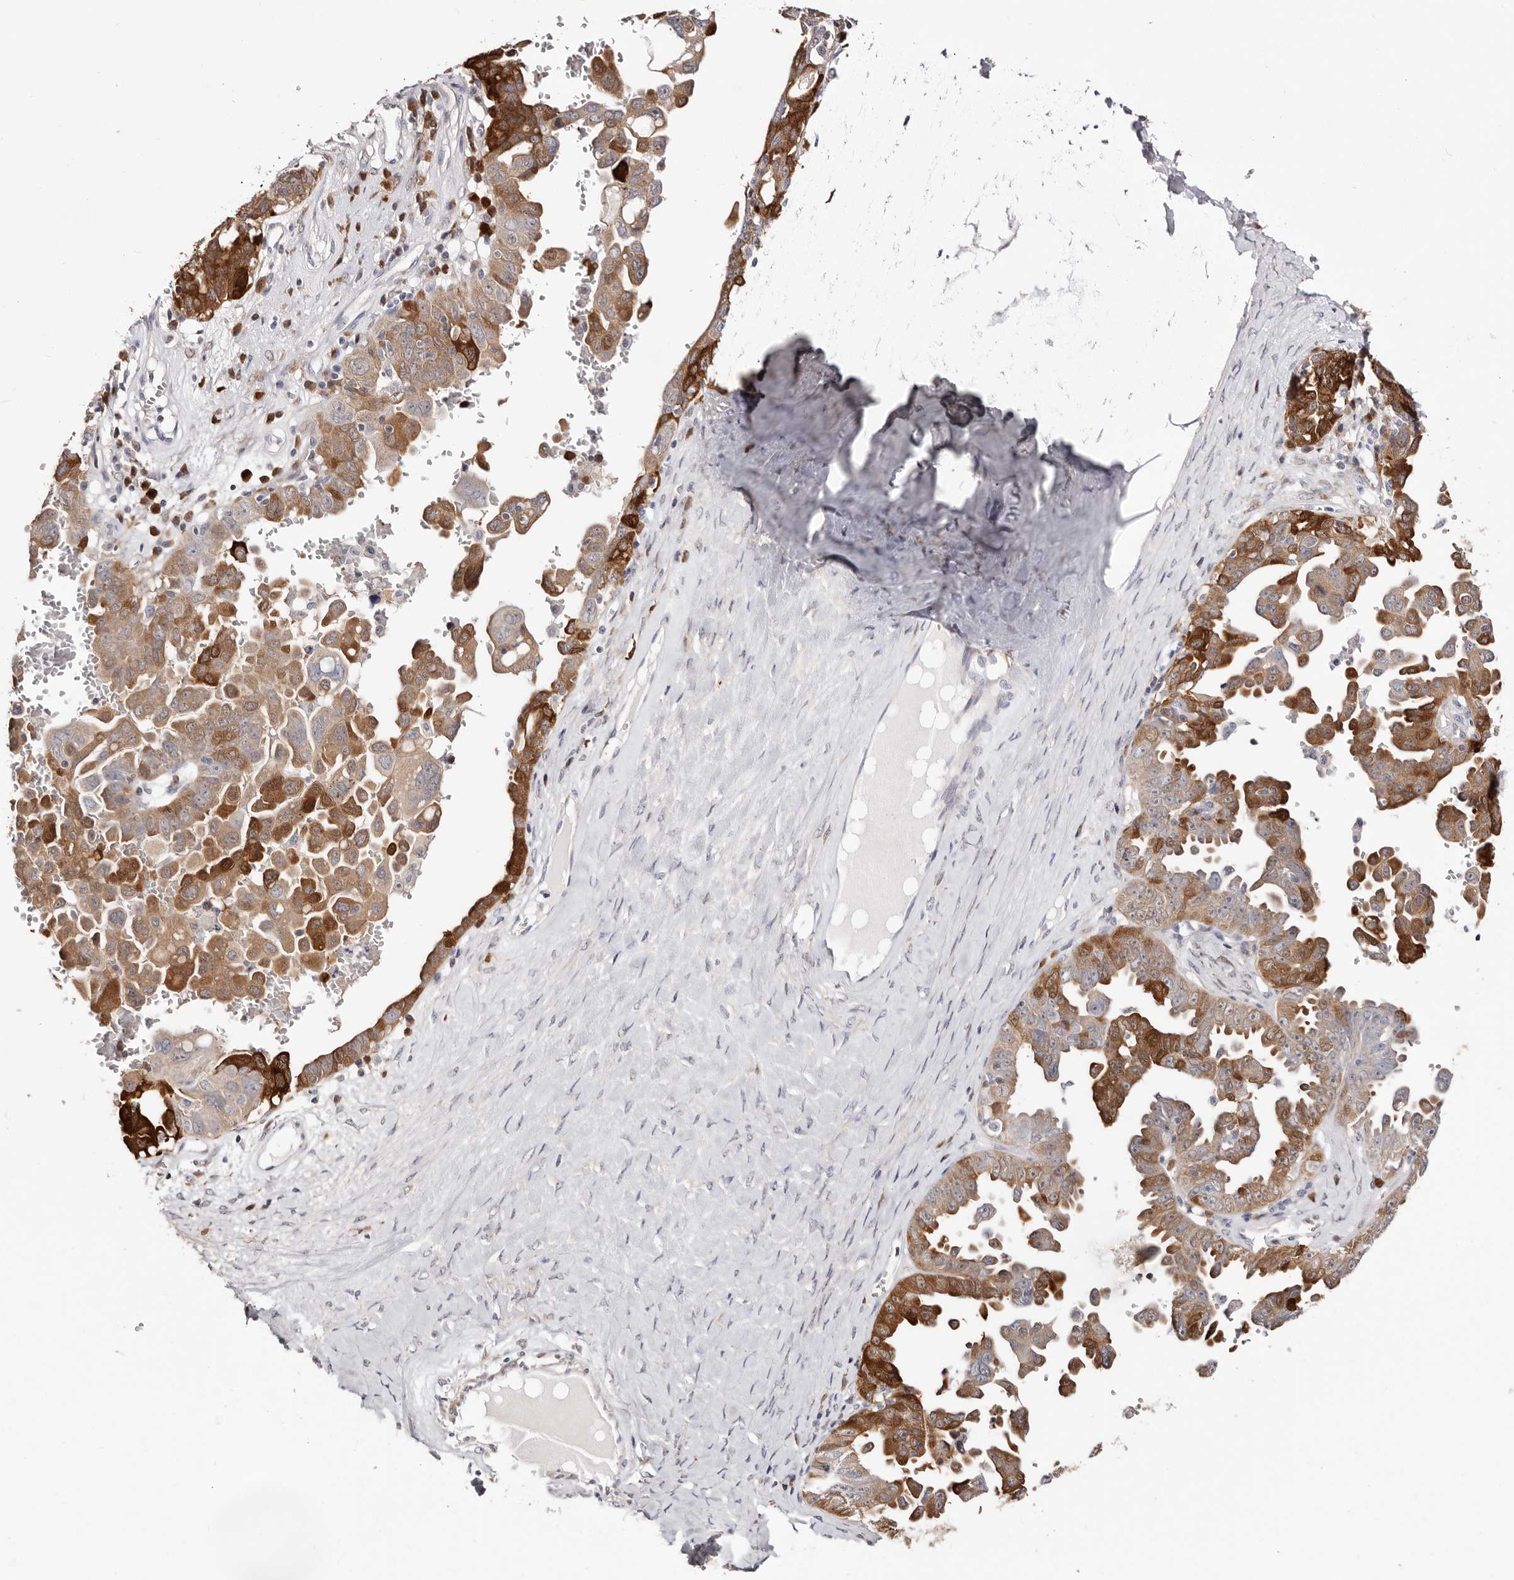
{"staining": {"intensity": "strong", "quantity": "25%-75%", "location": "cytoplasmic/membranous"}, "tissue": "ovarian cancer", "cell_type": "Tumor cells", "image_type": "cancer", "snomed": [{"axis": "morphology", "description": "Carcinoma, endometroid"}, {"axis": "topography", "description": "Ovary"}], "caption": "This is a photomicrograph of IHC staining of ovarian endometroid carcinoma, which shows strong staining in the cytoplasmic/membranous of tumor cells.", "gene": "GFOD1", "patient": {"sex": "female", "age": 62}}